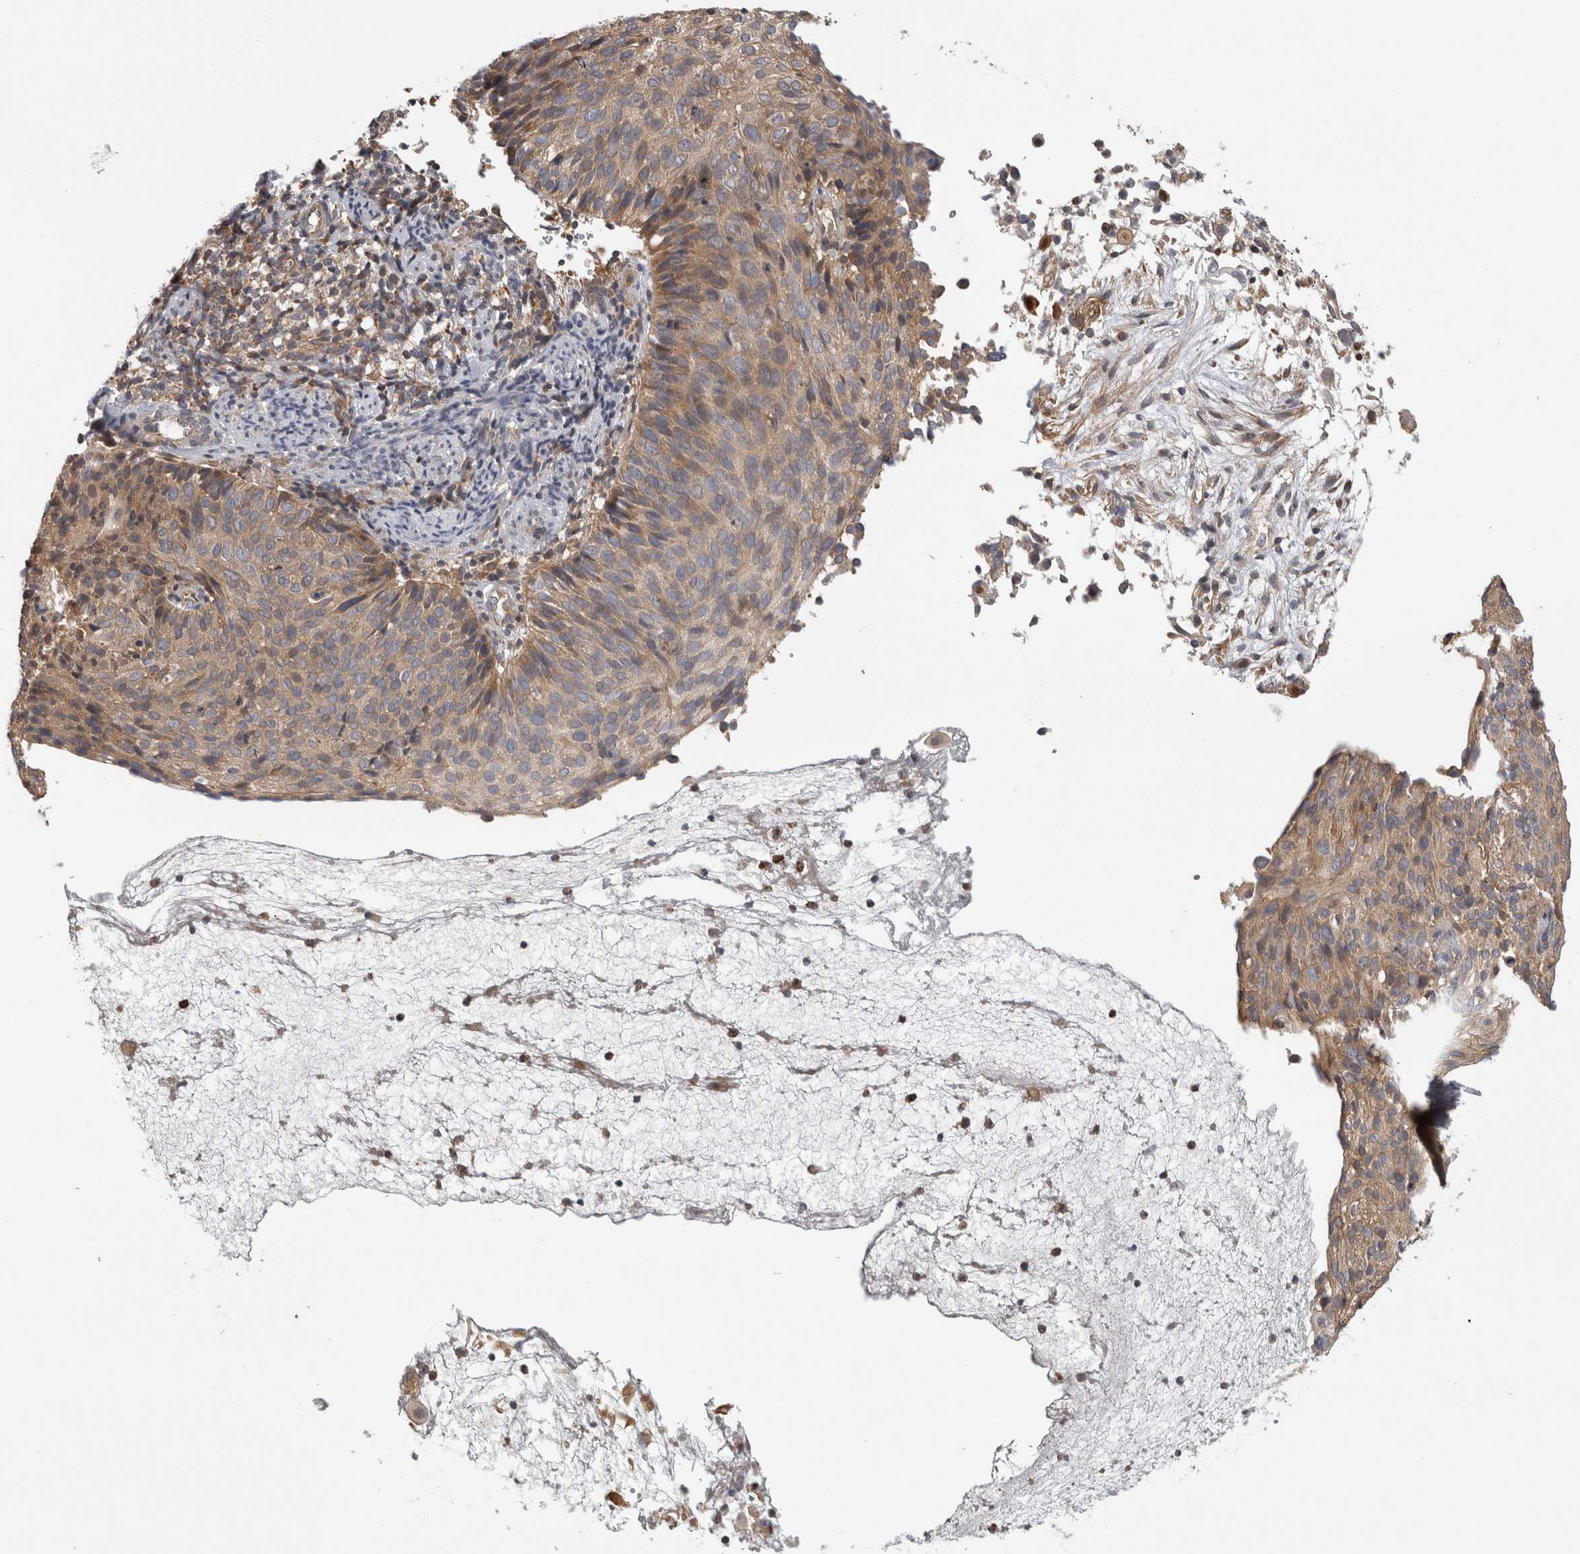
{"staining": {"intensity": "weak", "quantity": ">75%", "location": "cytoplasmic/membranous"}, "tissue": "cervical cancer", "cell_type": "Tumor cells", "image_type": "cancer", "snomed": [{"axis": "morphology", "description": "Squamous cell carcinoma, NOS"}, {"axis": "topography", "description": "Cervix"}], "caption": "Tumor cells demonstrate weak cytoplasmic/membranous expression in approximately >75% of cells in squamous cell carcinoma (cervical).", "gene": "GRIK2", "patient": {"sex": "female", "age": 74}}